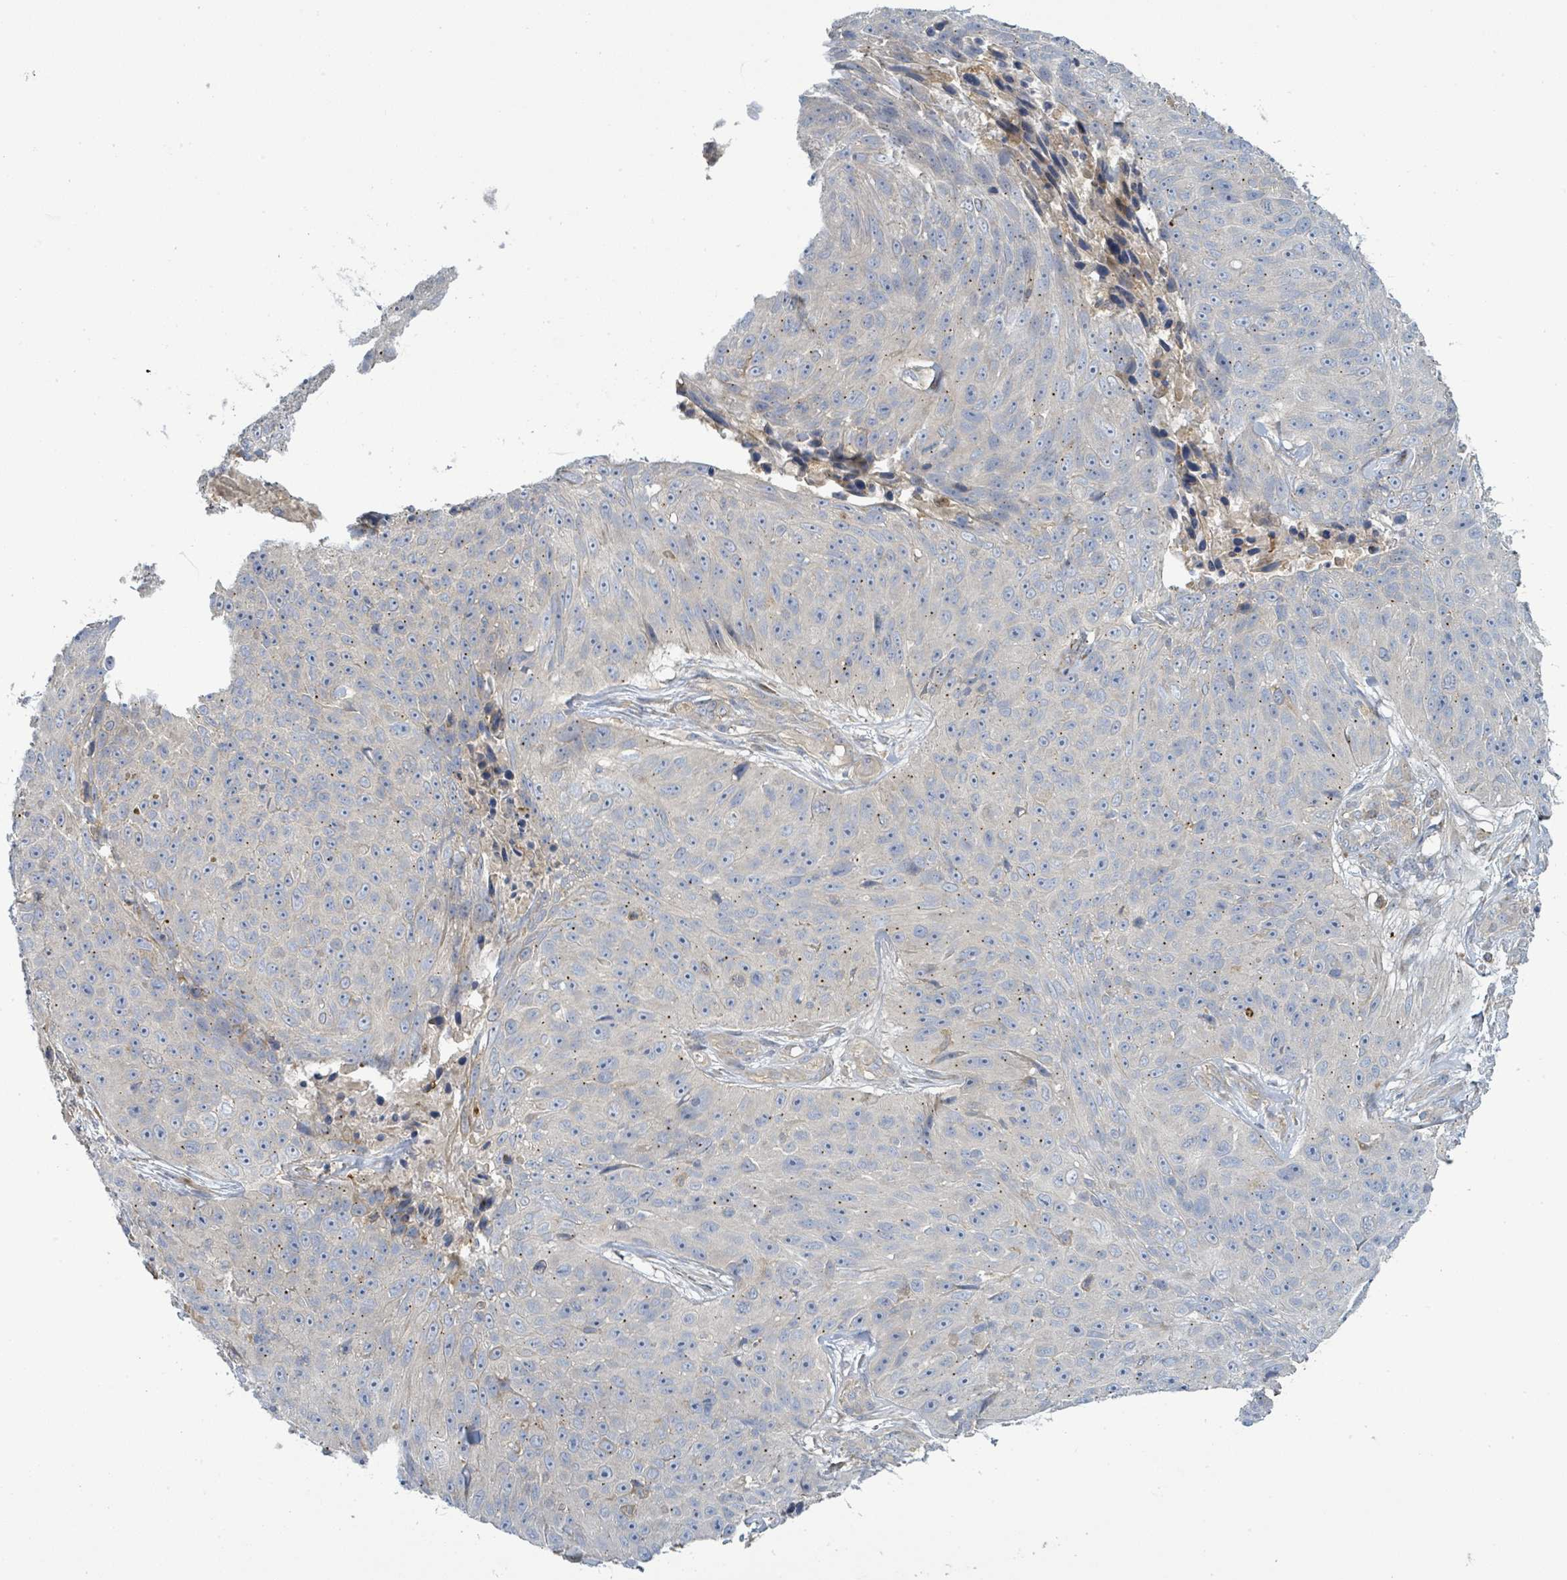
{"staining": {"intensity": "negative", "quantity": "none", "location": "none"}, "tissue": "skin cancer", "cell_type": "Tumor cells", "image_type": "cancer", "snomed": [{"axis": "morphology", "description": "Squamous cell carcinoma, NOS"}, {"axis": "topography", "description": "Skin"}], "caption": "Immunohistochemistry image of squamous cell carcinoma (skin) stained for a protein (brown), which shows no expression in tumor cells. (DAB IHC, high magnification).", "gene": "CFAP210", "patient": {"sex": "female", "age": 87}}